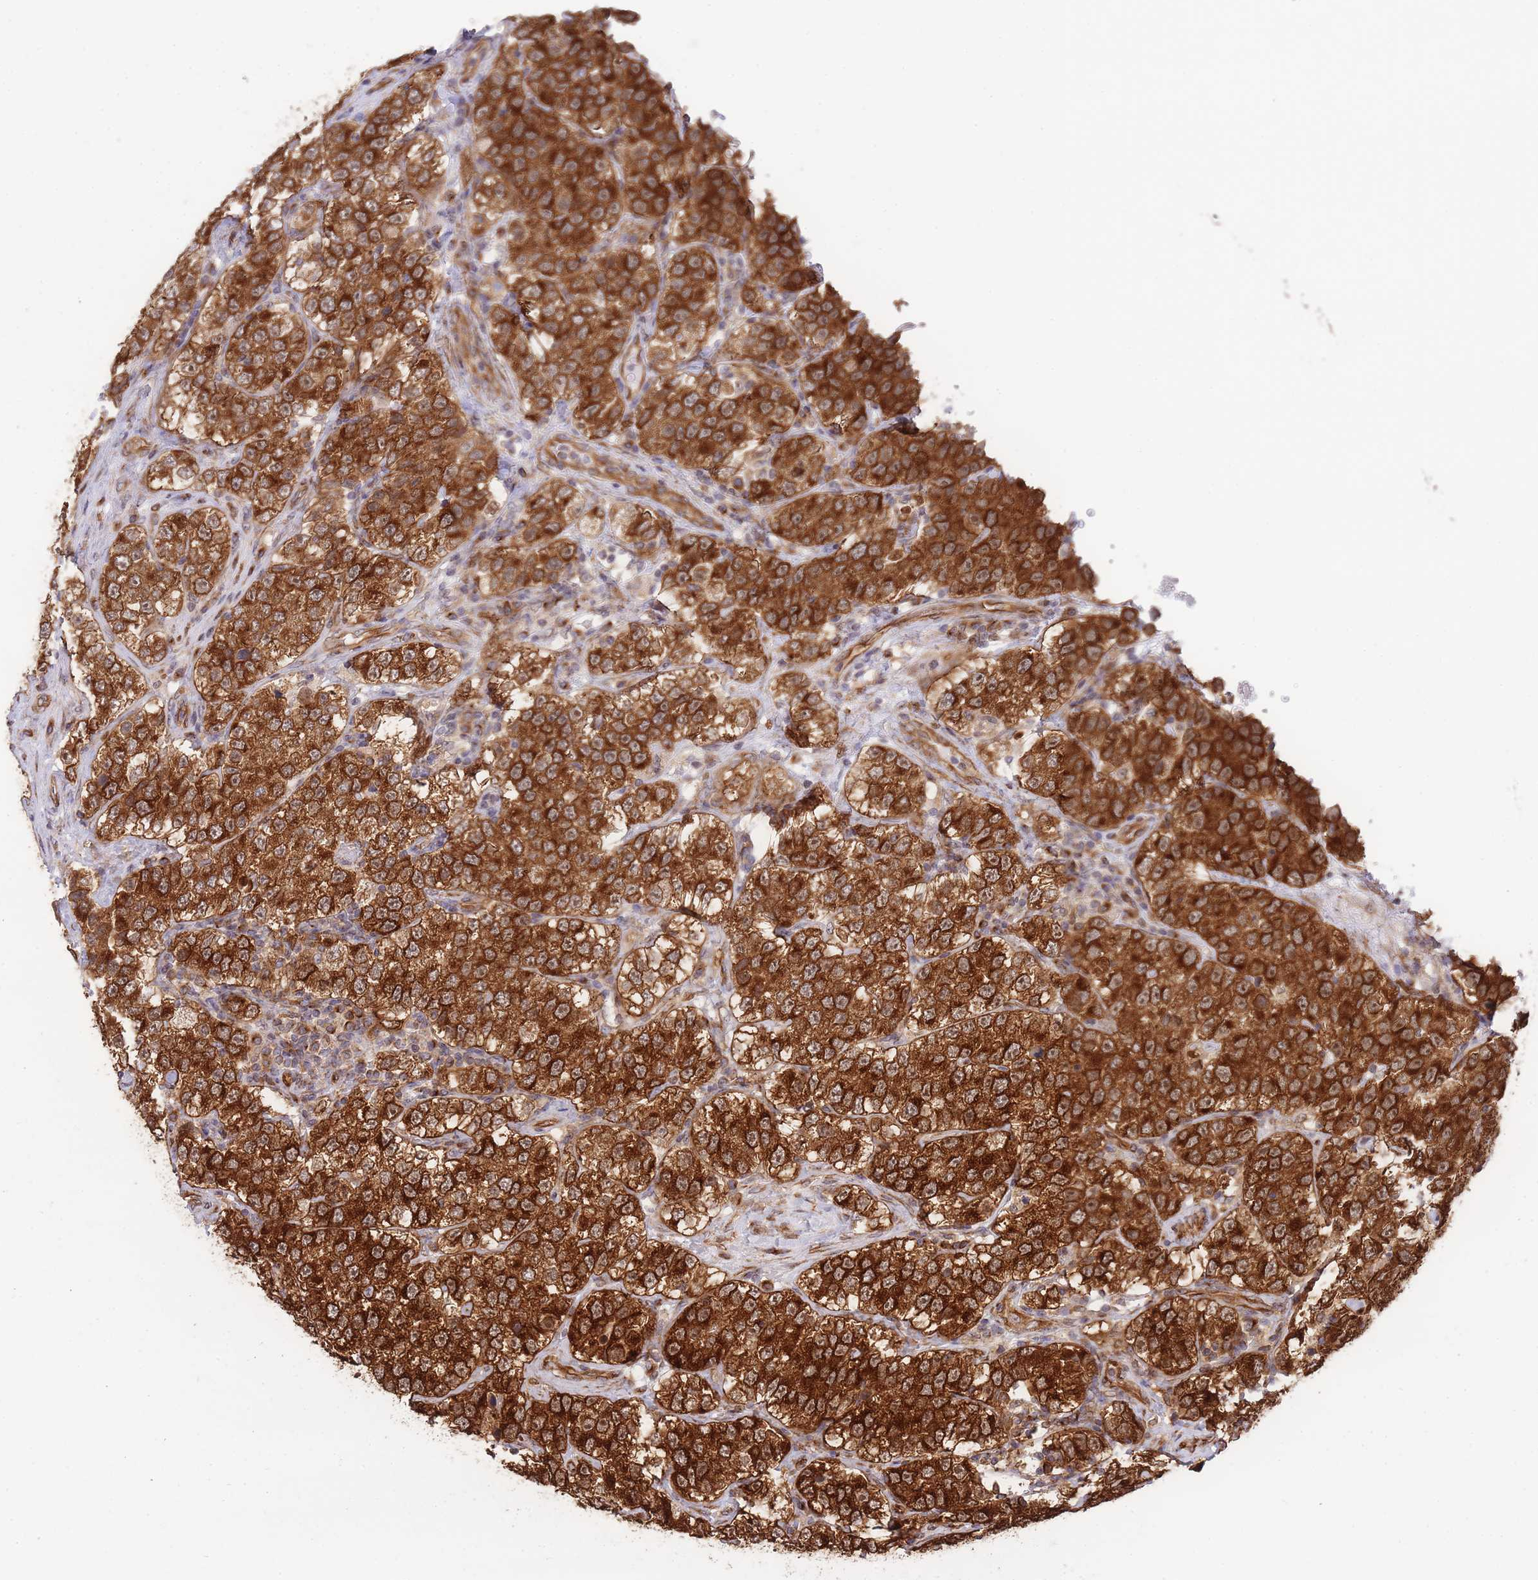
{"staining": {"intensity": "strong", "quantity": ">75%", "location": "cytoplasmic/membranous"}, "tissue": "testis cancer", "cell_type": "Tumor cells", "image_type": "cancer", "snomed": [{"axis": "morphology", "description": "Seminoma, NOS"}, {"axis": "topography", "description": "Testis"}], "caption": "Human seminoma (testis) stained with a brown dye exhibits strong cytoplasmic/membranous positive staining in approximately >75% of tumor cells.", "gene": "EXOSC8", "patient": {"sex": "male", "age": 34}}